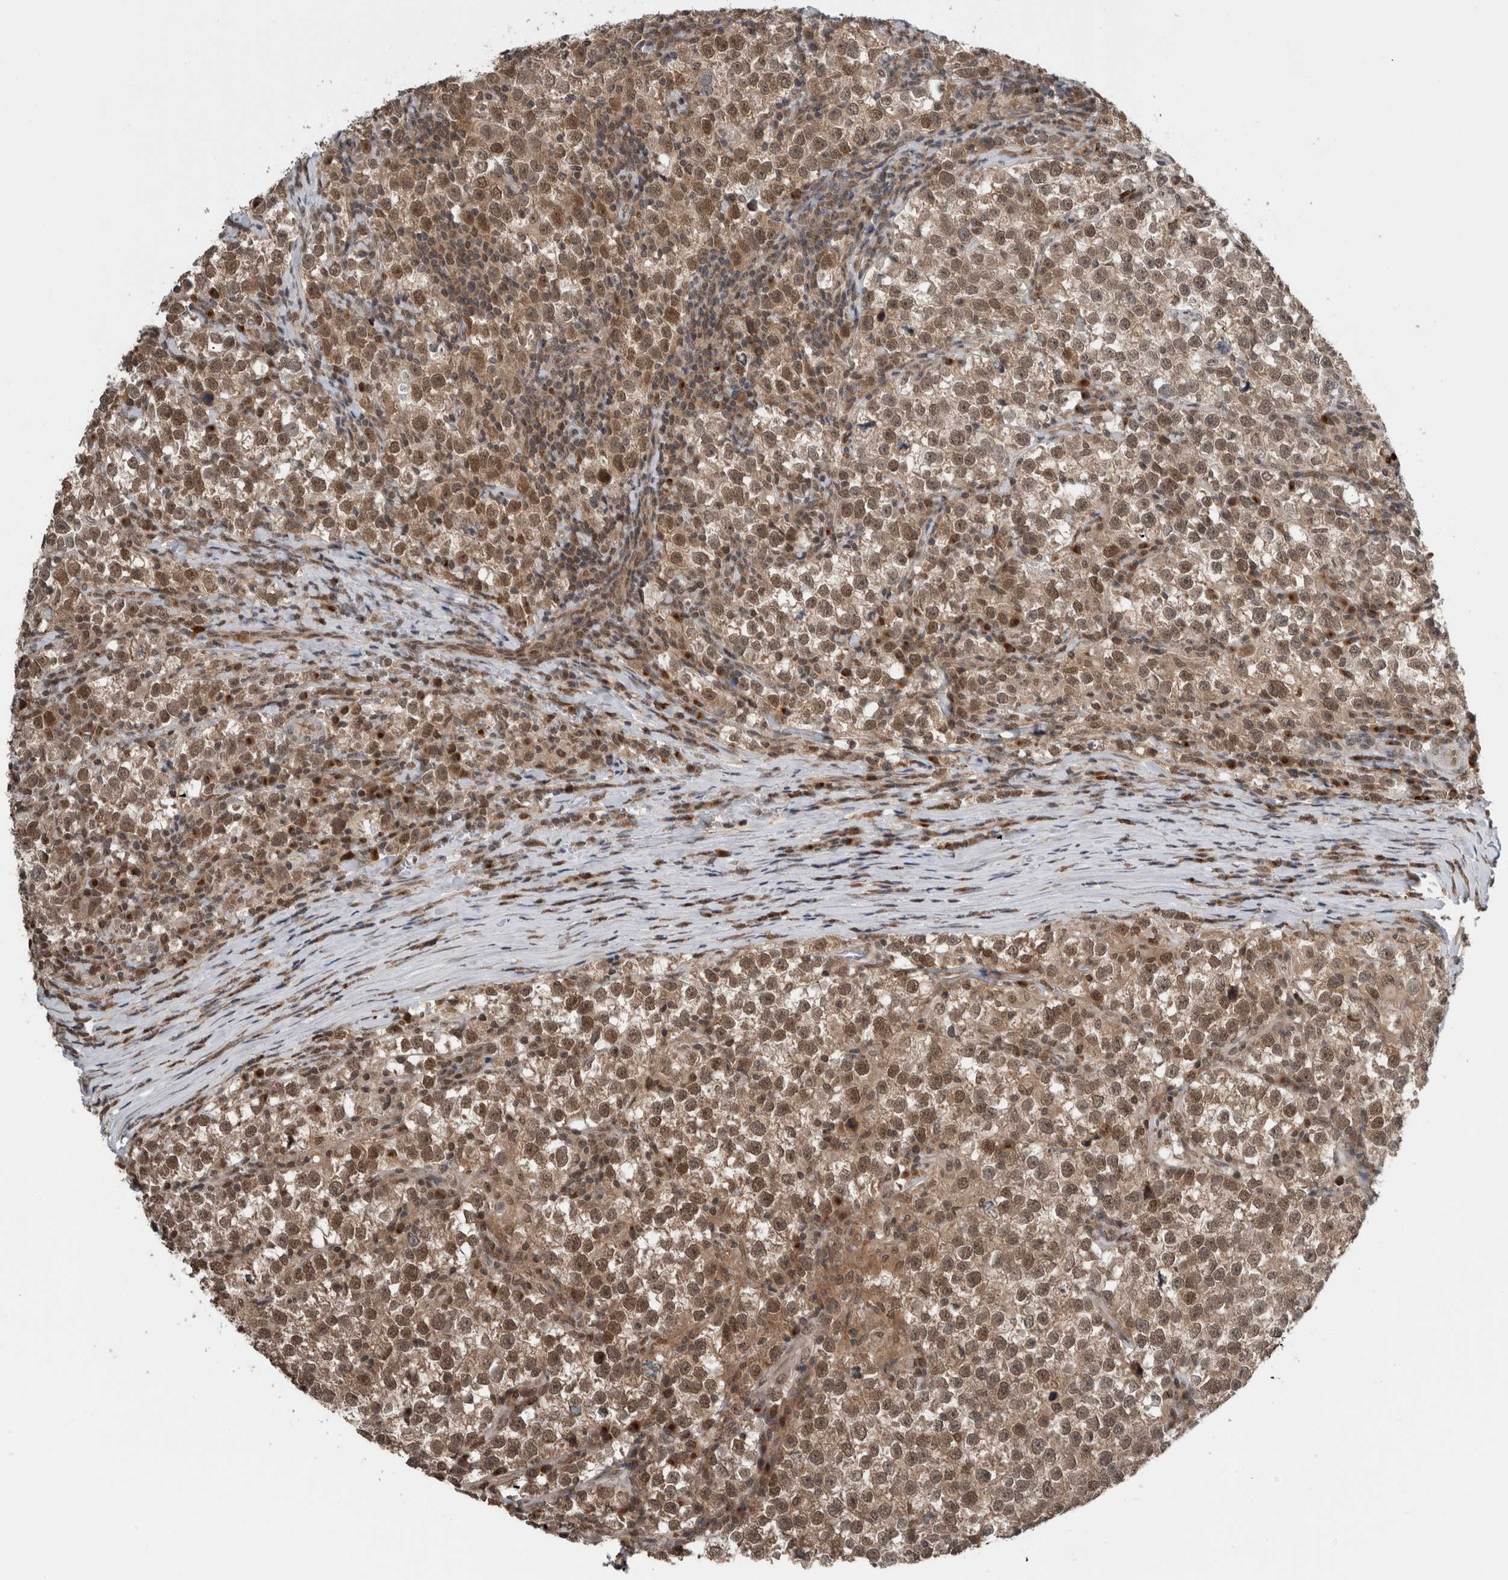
{"staining": {"intensity": "moderate", "quantity": ">75%", "location": "cytoplasmic/membranous,nuclear"}, "tissue": "testis cancer", "cell_type": "Tumor cells", "image_type": "cancer", "snomed": [{"axis": "morphology", "description": "Normal tissue, NOS"}, {"axis": "morphology", "description": "Seminoma, NOS"}, {"axis": "topography", "description": "Testis"}], "caption": "There is medium levels of moderate cytoplasmic/membranous and nuclear positivity in tumor cells of testis cancer, as demonstrated by immunohistochemical staining (brown color).", "gene": "SPAG7", "patient": {"sex": "male", "age": 43}}